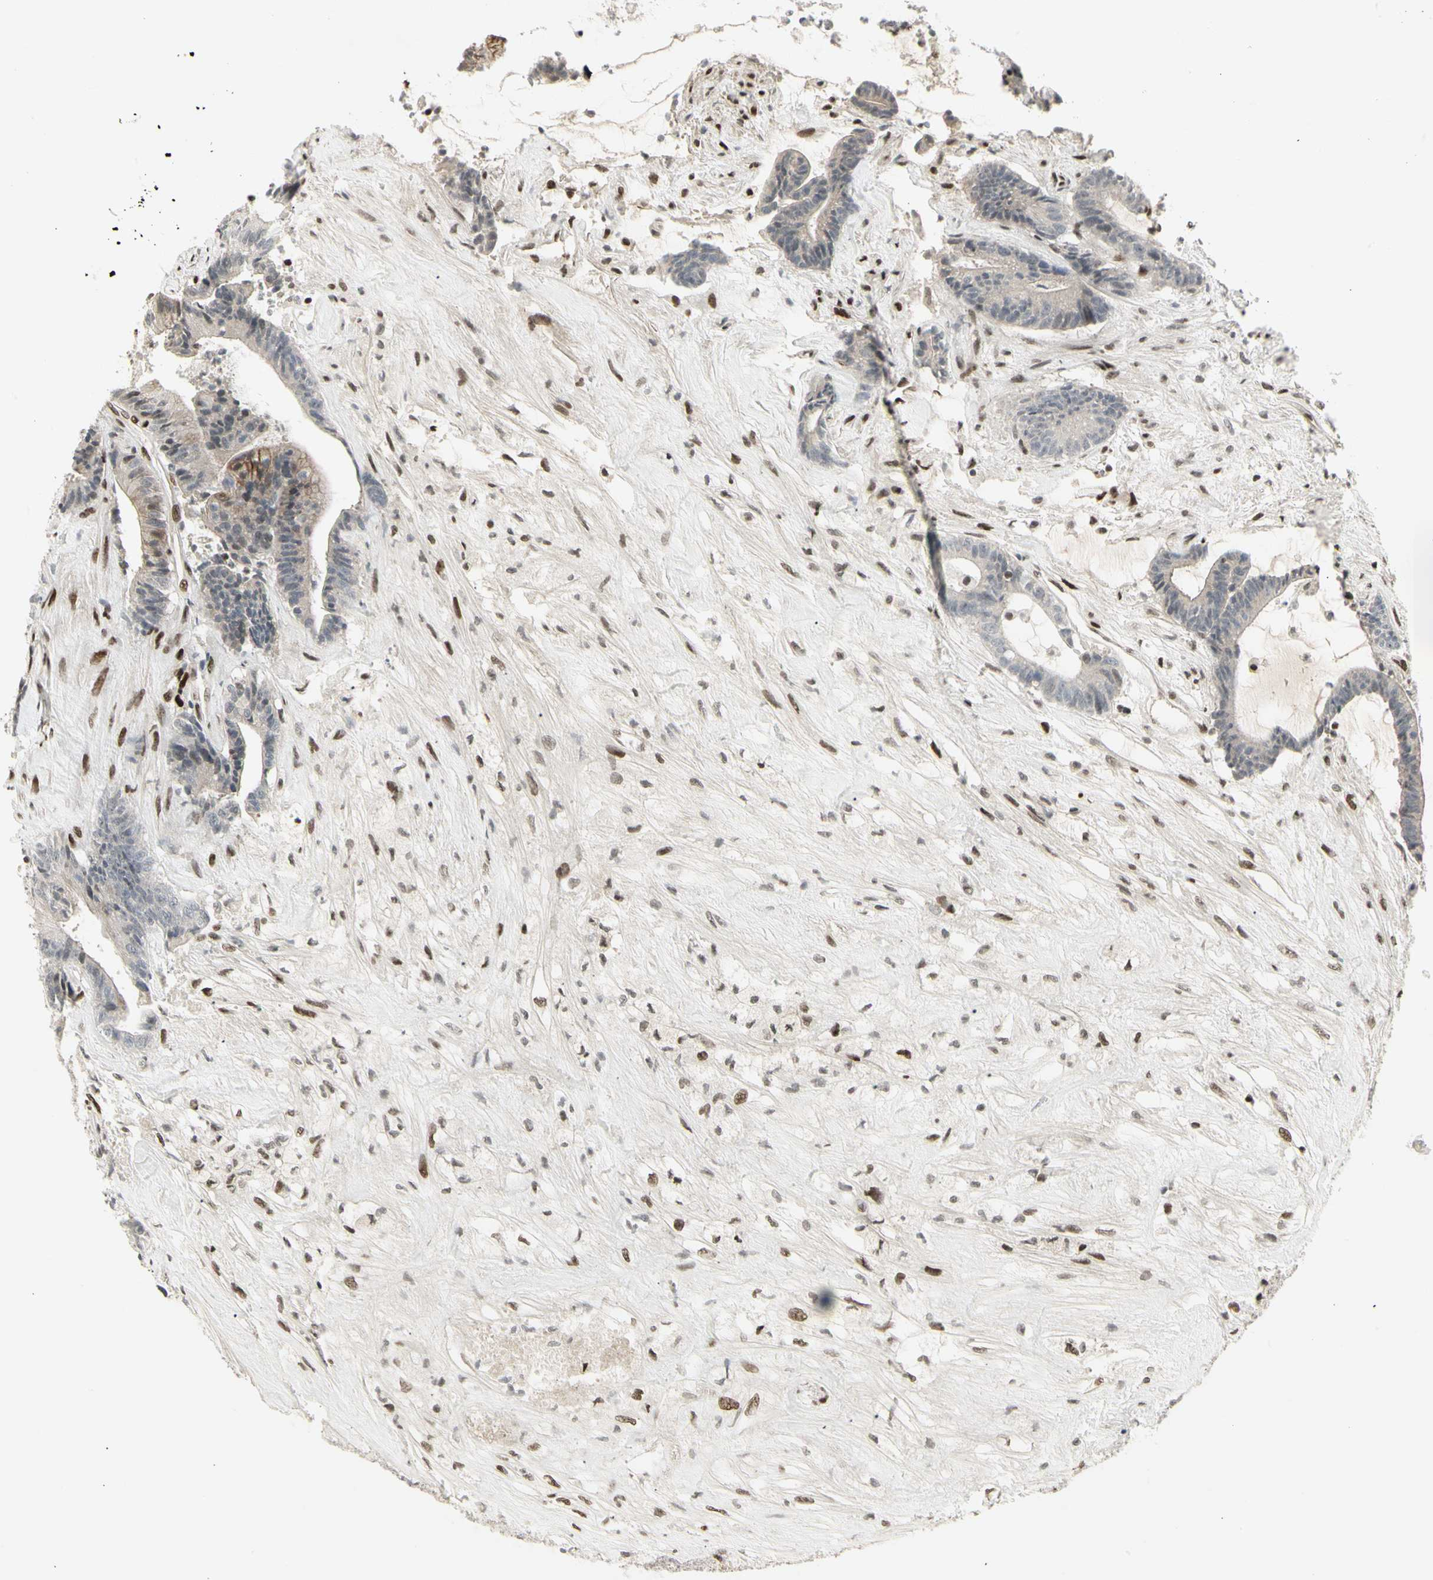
{"staining": {"intensity": "moderate", "quantity": "<25%", "location": "cytoplasmic/membranous"}, "tissue": "colorectal cancer", "cell_type": "Tumor cells", "image_type": "cancer", "snomed": [{"axis": "morphology", "description": "Adenocarcinoma, NOS"}, {"axis": "topography", "description": "Colon"}], "caption": "Immunohistochemistry (IHC) of human adenocarcinoma (colorectal) exhibits low levels of moderate cytoplasmic/membranous expression in about <25% of tumor cells.", "gene": "FOXJ2", "patient": {"sex": "female", "age": 84}}